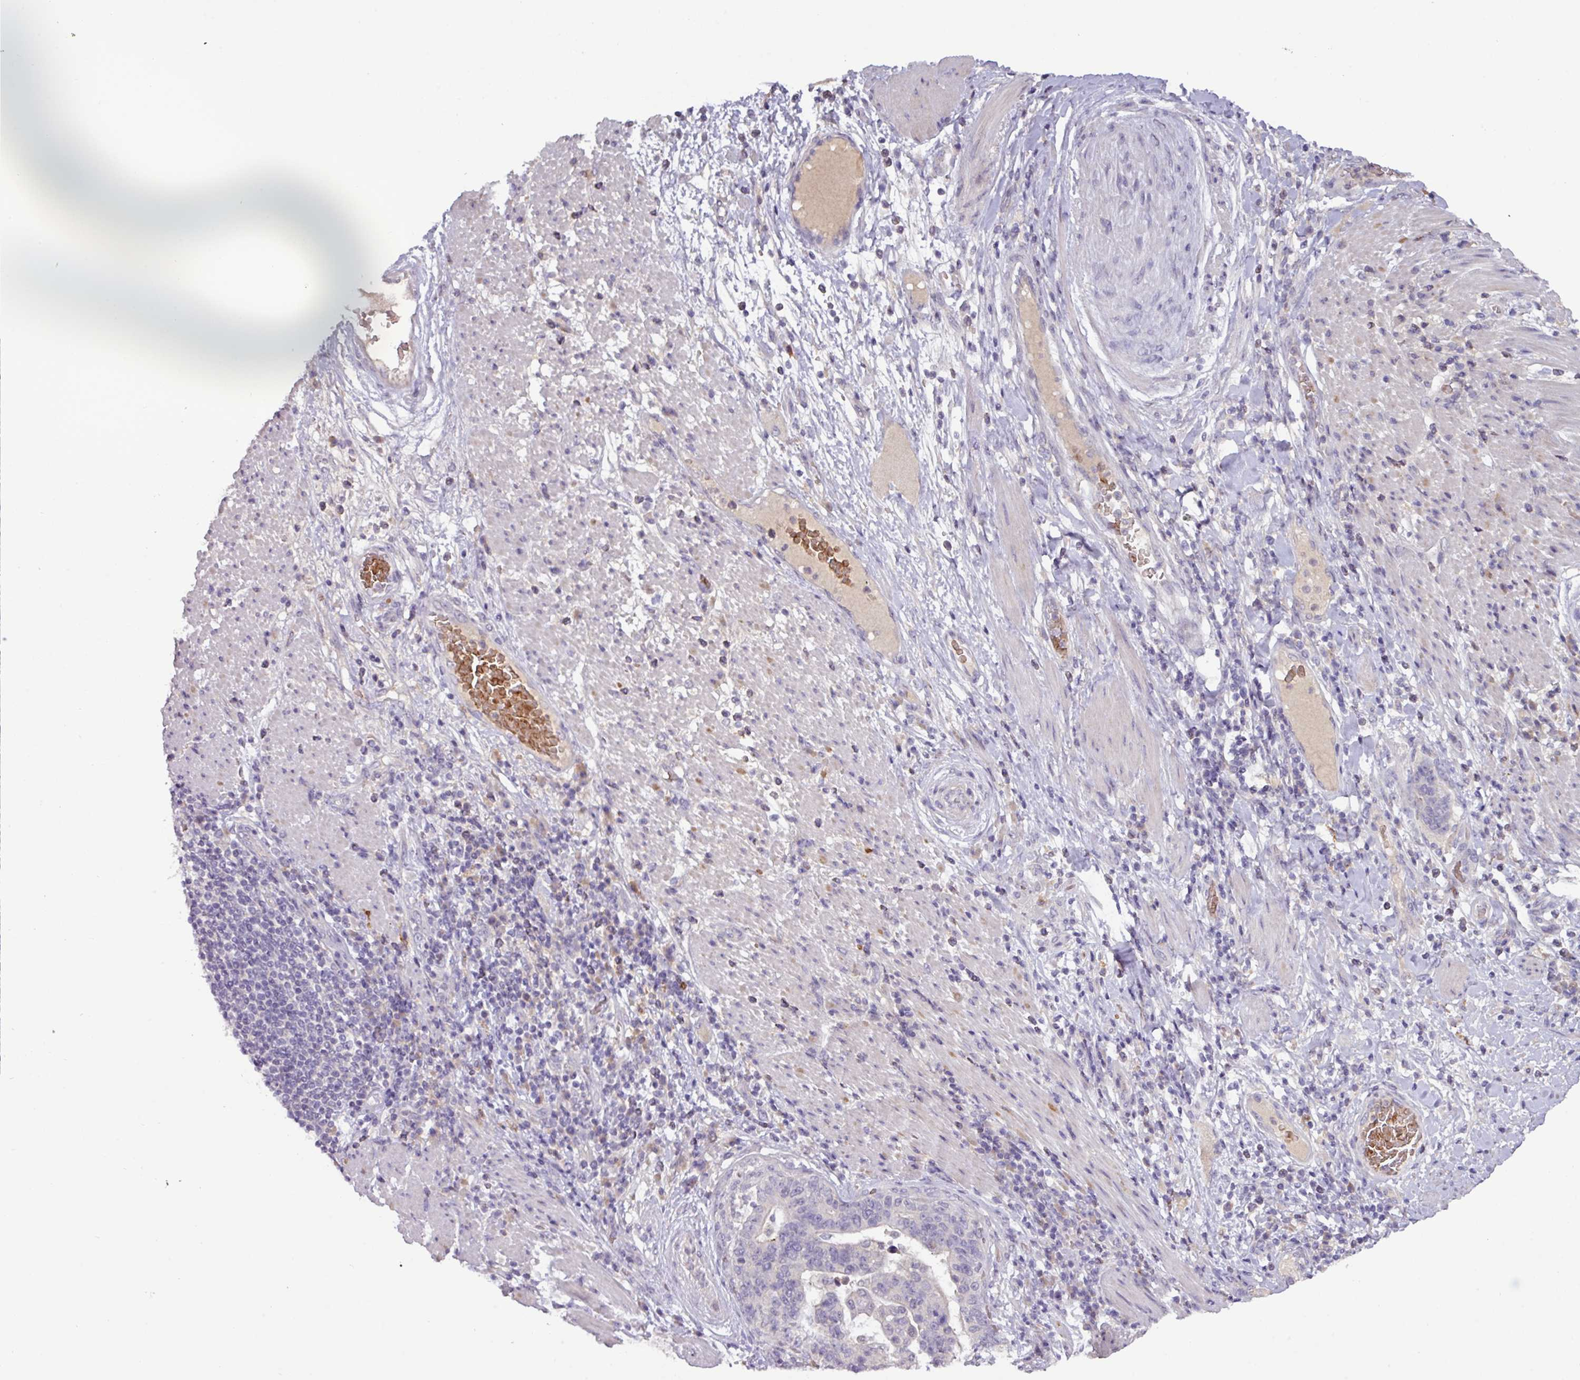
{"staining": {"intensity": "negative", "quantity": "none", "location": "none"}, "tissue": "stomach cancer", "cell_type": "Tumor cells", "image_type": "cancer", "snomed": [{"axis": "morphology", "description": "Normal tissue, NOS"}, {"axis": "morphology", "description": "Adenocarcinoma, NOS"}, {"axis": "topography", "description": "Stomach"}], "caption": "Adenocarcinoma (stomach) stained for a protein using immunohistochemistry shows no expression tumor cells.", "gene": "SLC5A10", "patient": {"sex": "female", "age": 64}}